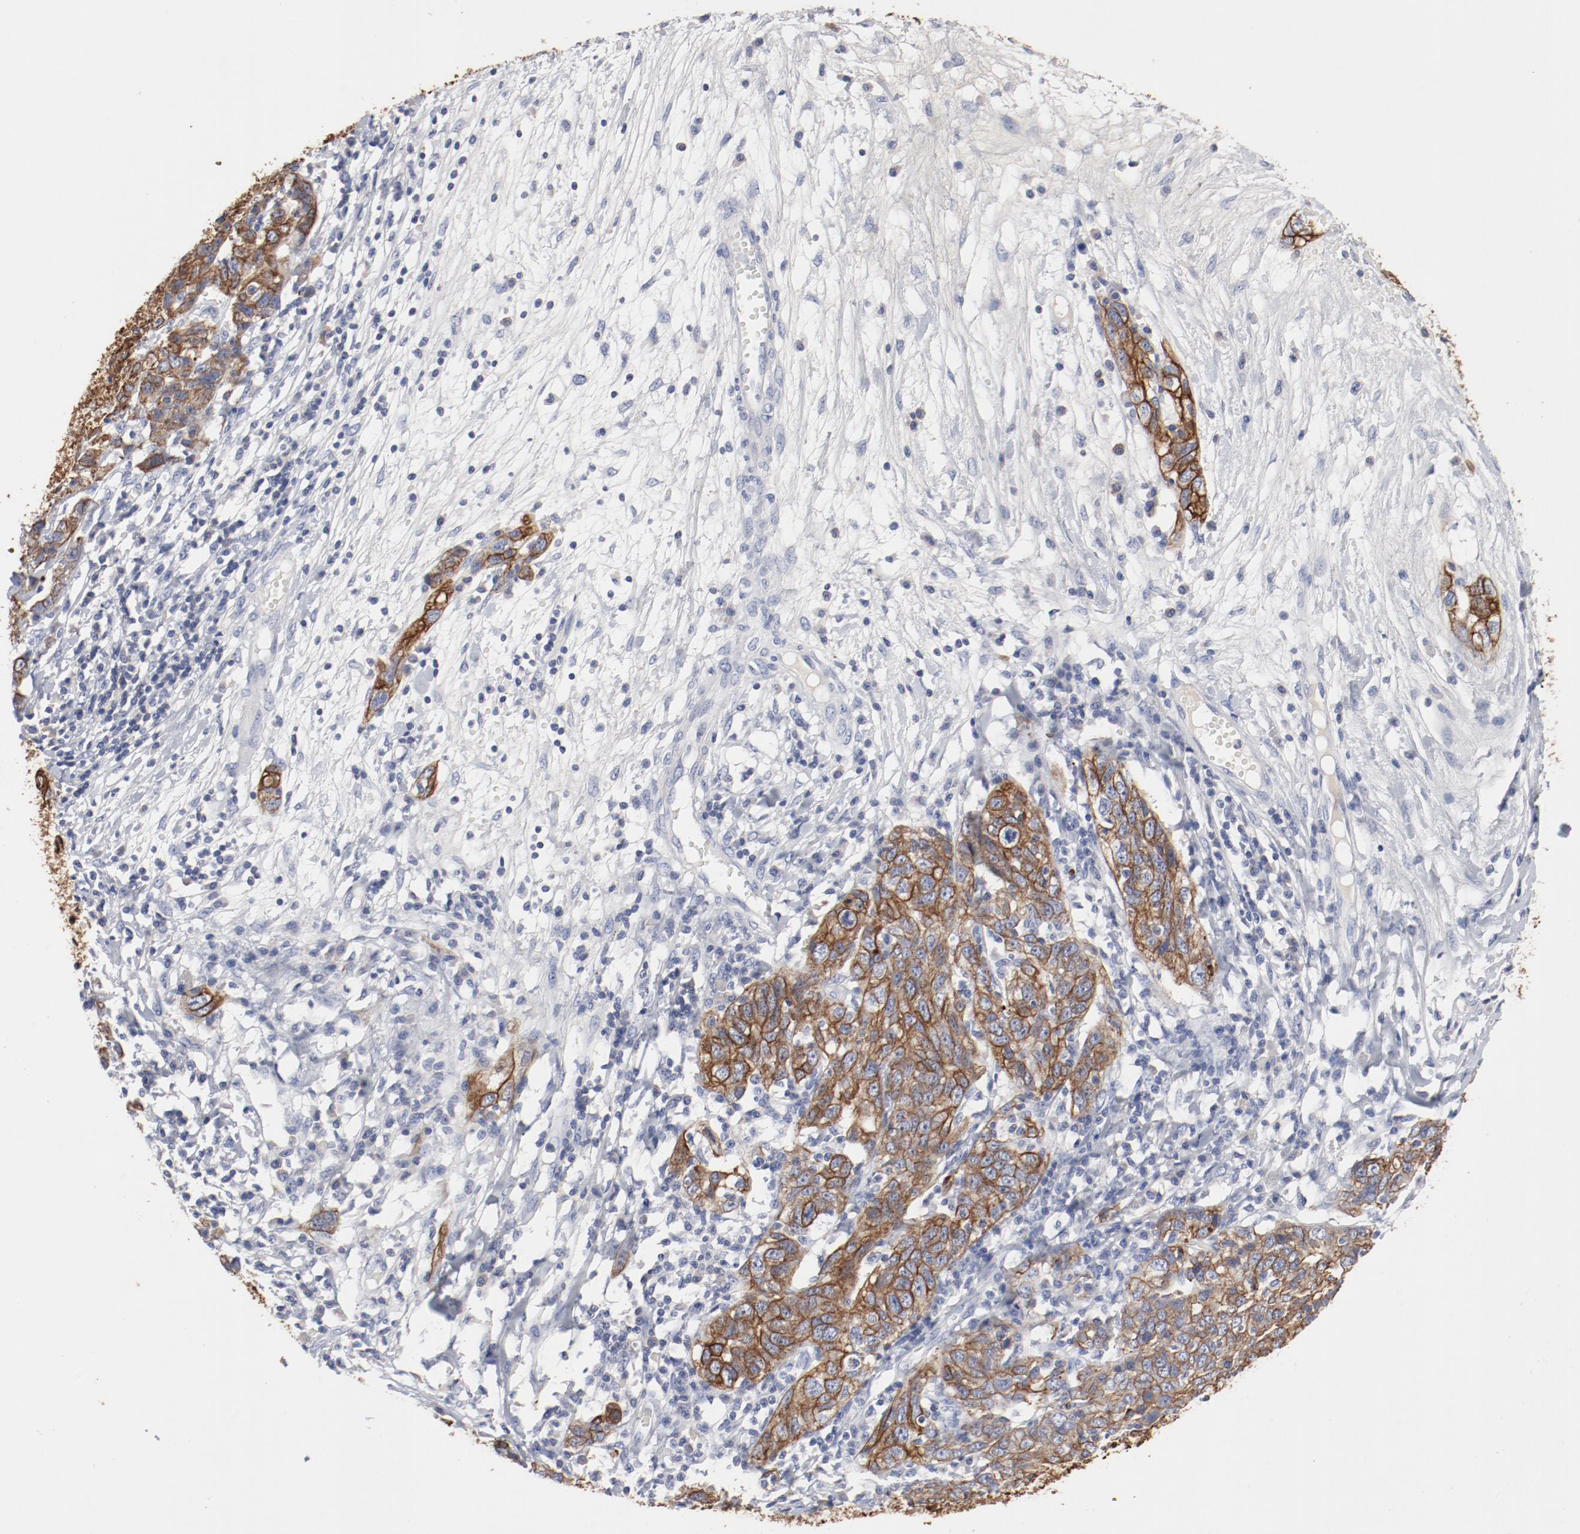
{"staining": {"intensity": "moderate", "quantity": ">75%", "location": "cytoplasmic/membranous"}, "tissue": "ovarian cancer", "cell_type": "Tumor cells", "image_type": "cancer", "snomed": [{"axis": "morphology", "description": "Cystadenocarcinoma, serous, NOS"}, {"axis": "topography", "description": "Ovary"}], "caption": "Brown immunohistochemical staining in ovarian cancer (serous cystadenocarcinoma) demonstrates moderate cytoplasmic/membranous staining in approximately >75% of tumor cells.", "gene": "TSPAN6", "patient": {"sex": "female", "age": 71}}